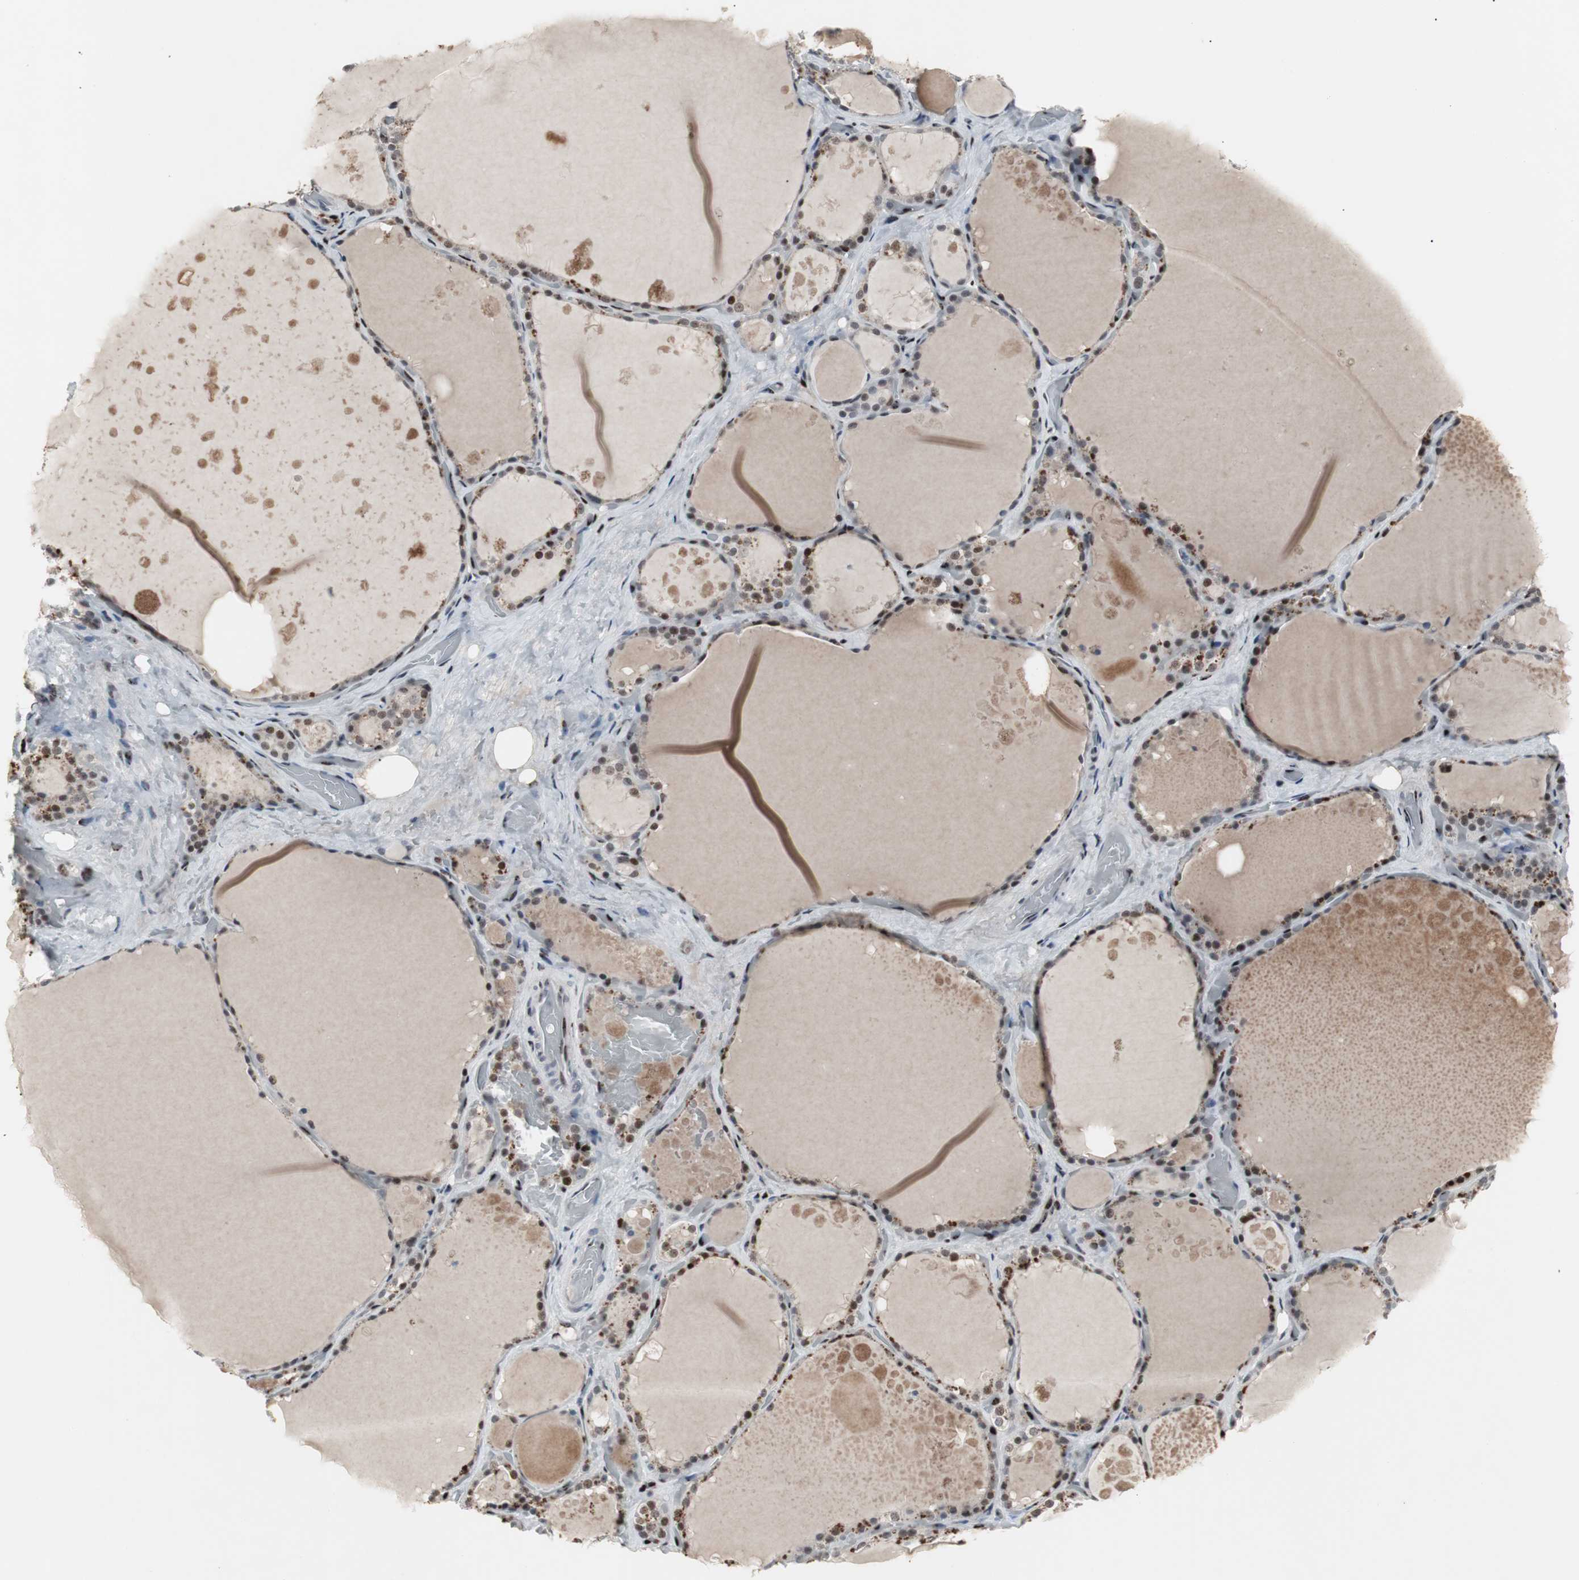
{"staining": {"intensity": "moderate", "quantity": "<25%", "location": "nuclear"}, "tissue": "thyroid gland", "cell_type": "Glandular cells", "image_type": "normal", "snomed": [{"axis": "morphology", "description": "Normal tissue, NOS"}, {"axis": "topography", "description": "Thyroid gland"}], "caption": "This image shows benign thyroid gland stained with immunohistochemistry (IHC) to label a protein in brown. The nuclear of glandular cells show moderate positivity for the protein. Nuclei are counter-stained blue.", "gene": "GRK2", "patient": {"sex": "male", "age": 61}}